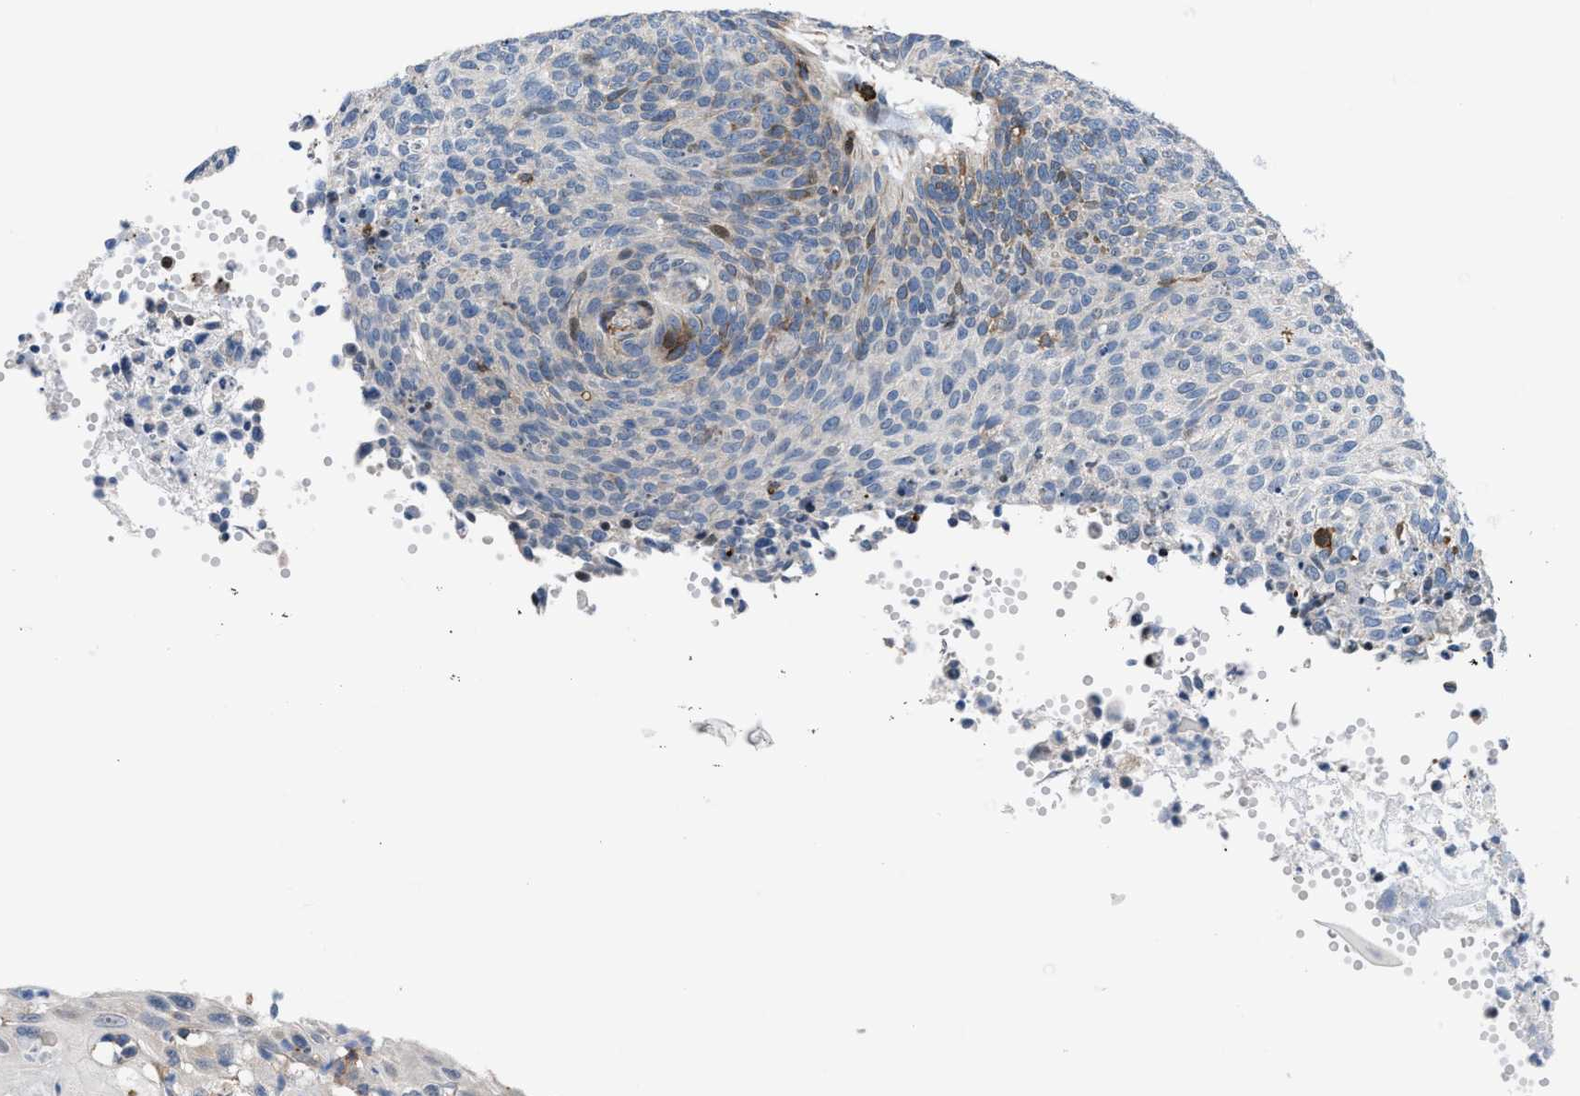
{"staining": {"intensity": "weak", "quantity": "<25%", "location": "nuclear"}, "tissue": "cervical cancer", "cell_type": "Tumor cells", "image_type": "cancer", "snomed": [{"axis": "morphology", "description": "Squamous cell carcinoma, NOS"}, {"axis": "topography", "description": "Cervix"}], "caption": "High power microscopy micrograph of an IHC photomicrograph of squamous cell carcinoma (cervical), revealing no significant expression in tumor cells.", "gene": "ATP9A", "patient": {"sex": "female", "age": 70}}